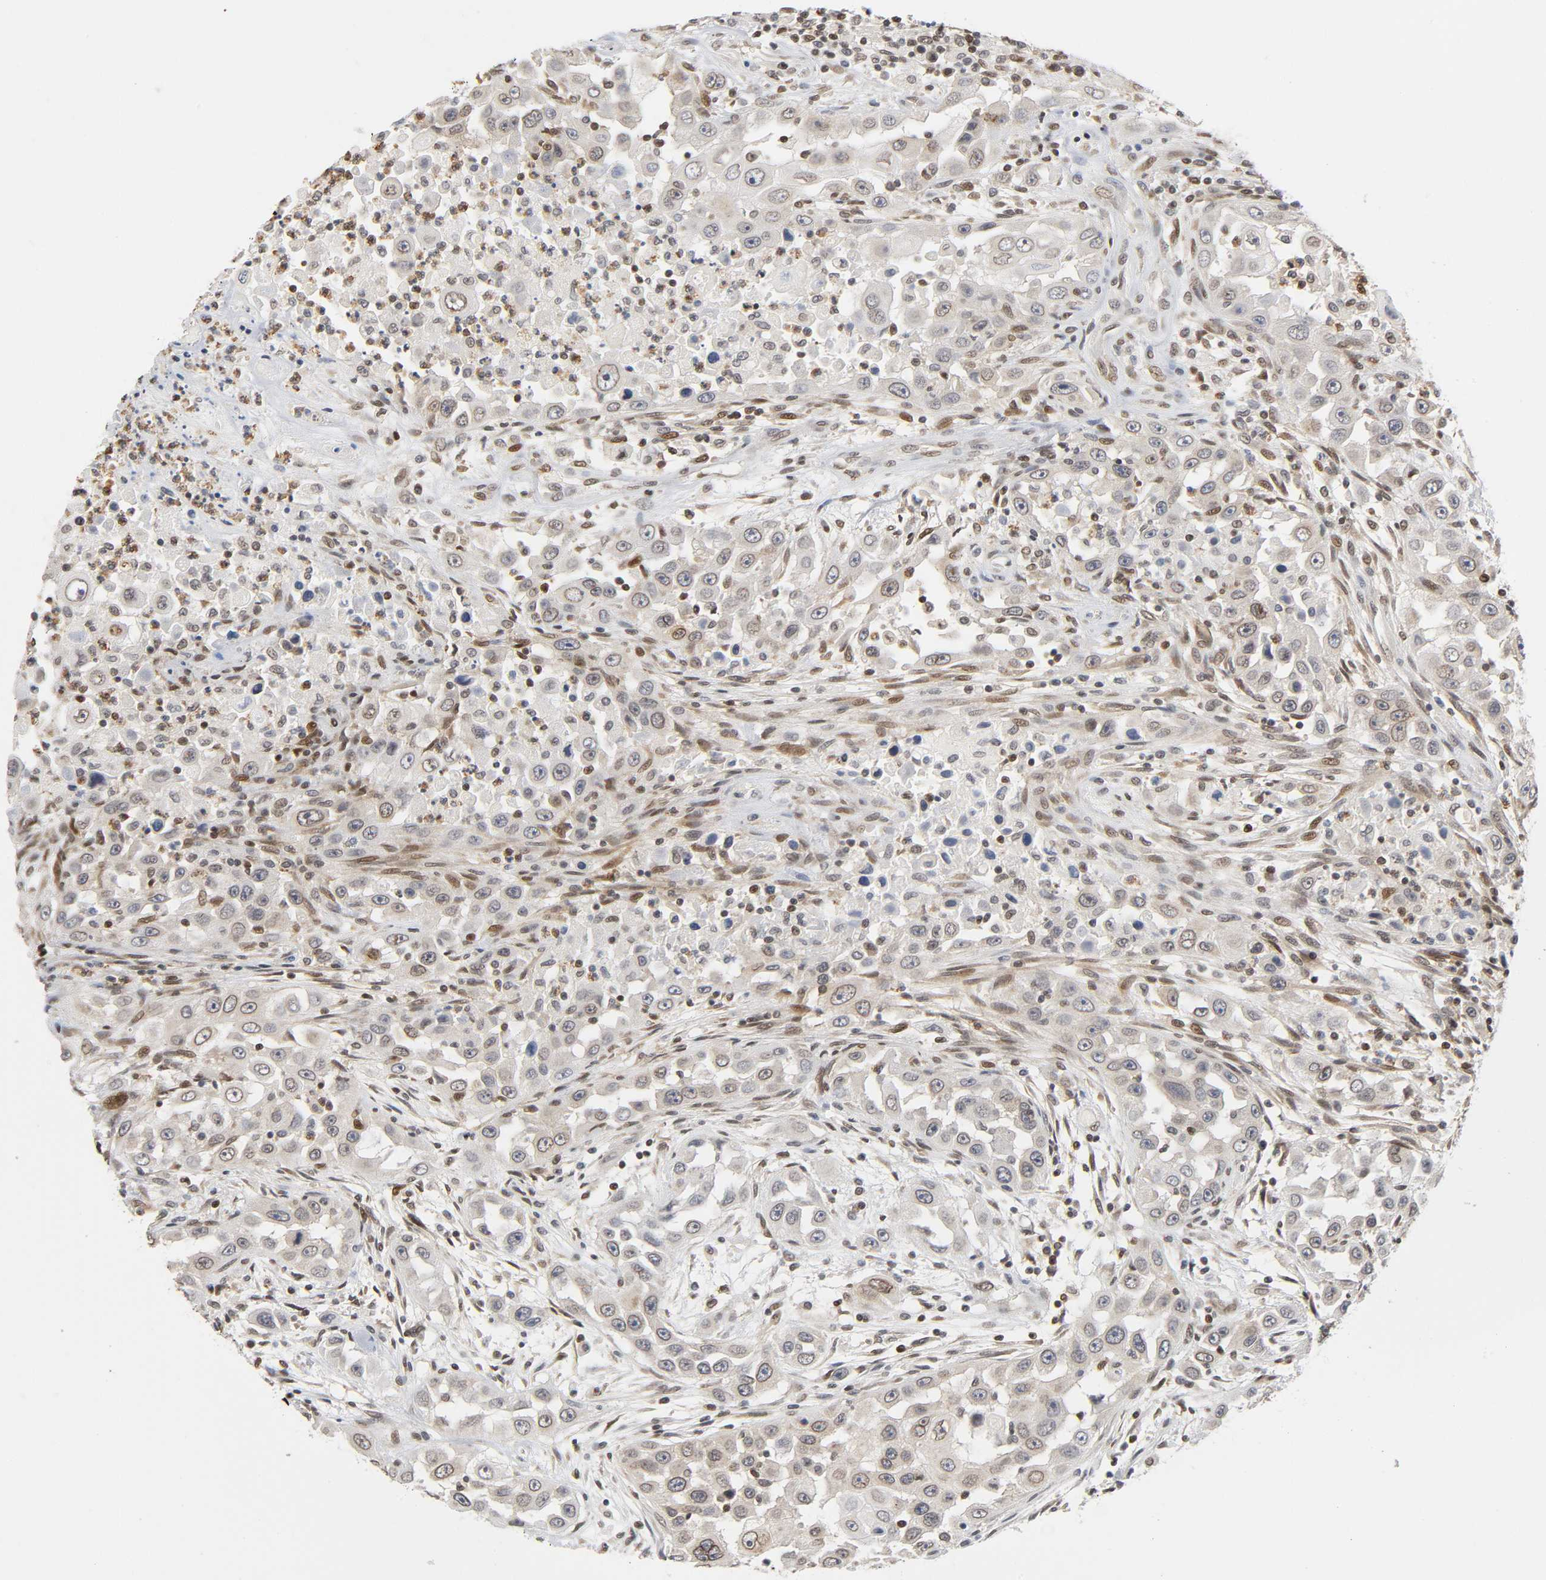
{"staining": {"intensity": "negative", "quantity": "none", "location": "none"}, "tissue": "head and neck cancer", "cell_type": "Tumor cells", "image_type": "cancer", "snomed": [{"axis": "morphology", "description": "Carcinoma, NOS"}, {"axis": "topography", "description": "Head-Neck"}], "caption": "A high-resolution micrograph shows immunohistochemistry (IHC) staining of head and neck cancer, which displays no significant expression in tumor cells. (Stains: DAB (3,3'-diaminobenzidine) IHC with hematoxylin counter stain, Microscopy: brightfield microscopy at high magnification).", "gene": "SUMO1", "patient": {"sex": "male", "age": 87}}